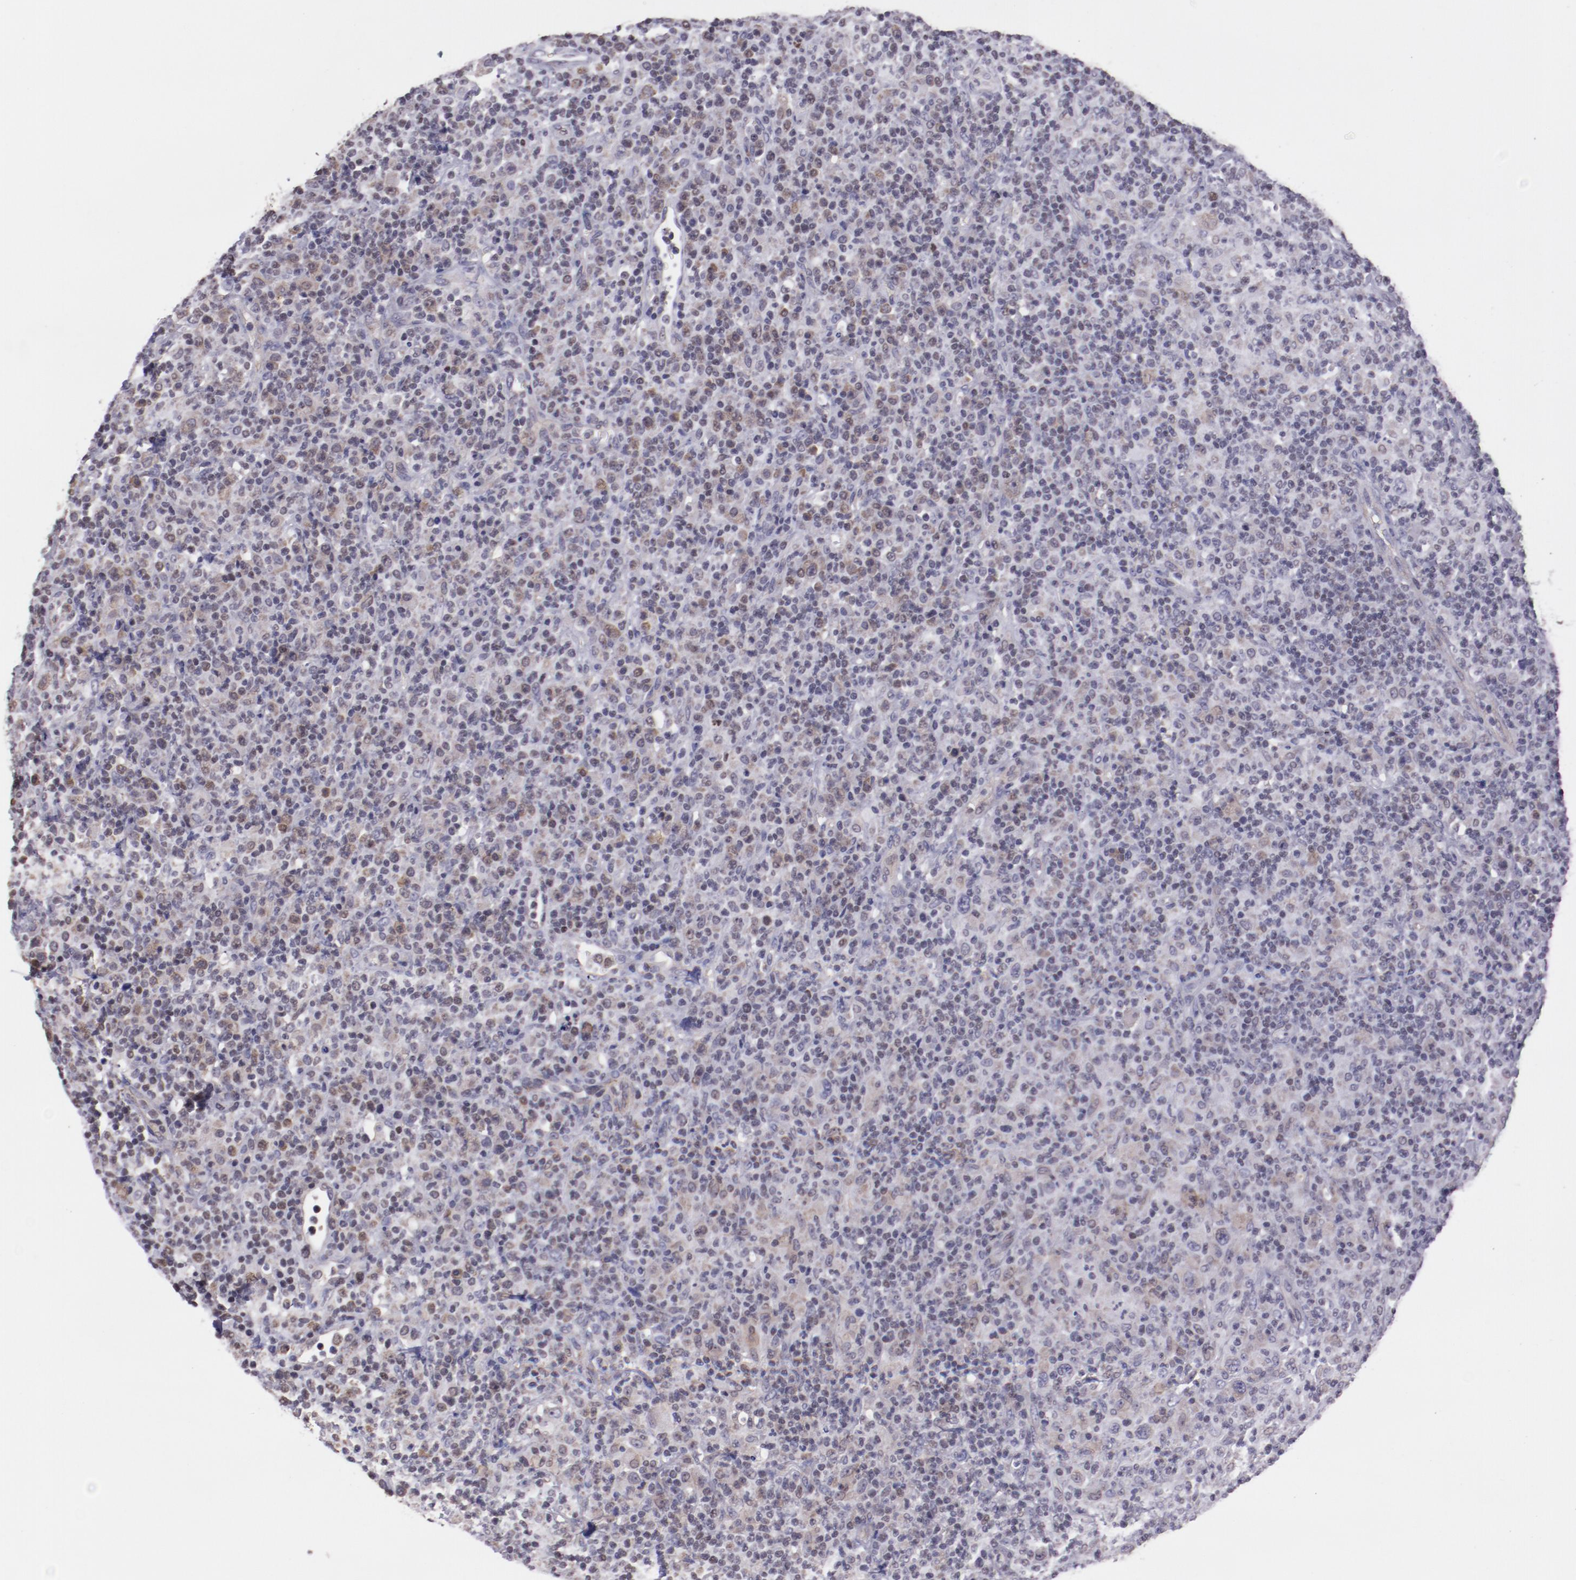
{"staining": {"intensity": "weak", "quantity": "<25%", "location": "cytoplasmic/membranous"}, "tissue": "lymphoma", "cell_type": "Tumor cells", "image_type": "cancer", "snomed": [{"axis": "morphology", "description": "Hodgkin's disease, NOS"}, {"axis": "topography", "description": "Lymph node"}], "caption": "This is an immunohistochemistry (IHC) micrograph of human Hodgkin's disease. There is no expression in tumor cells.", "gene": "ELF1", "patient": {"sex": "male", "age": 65}}